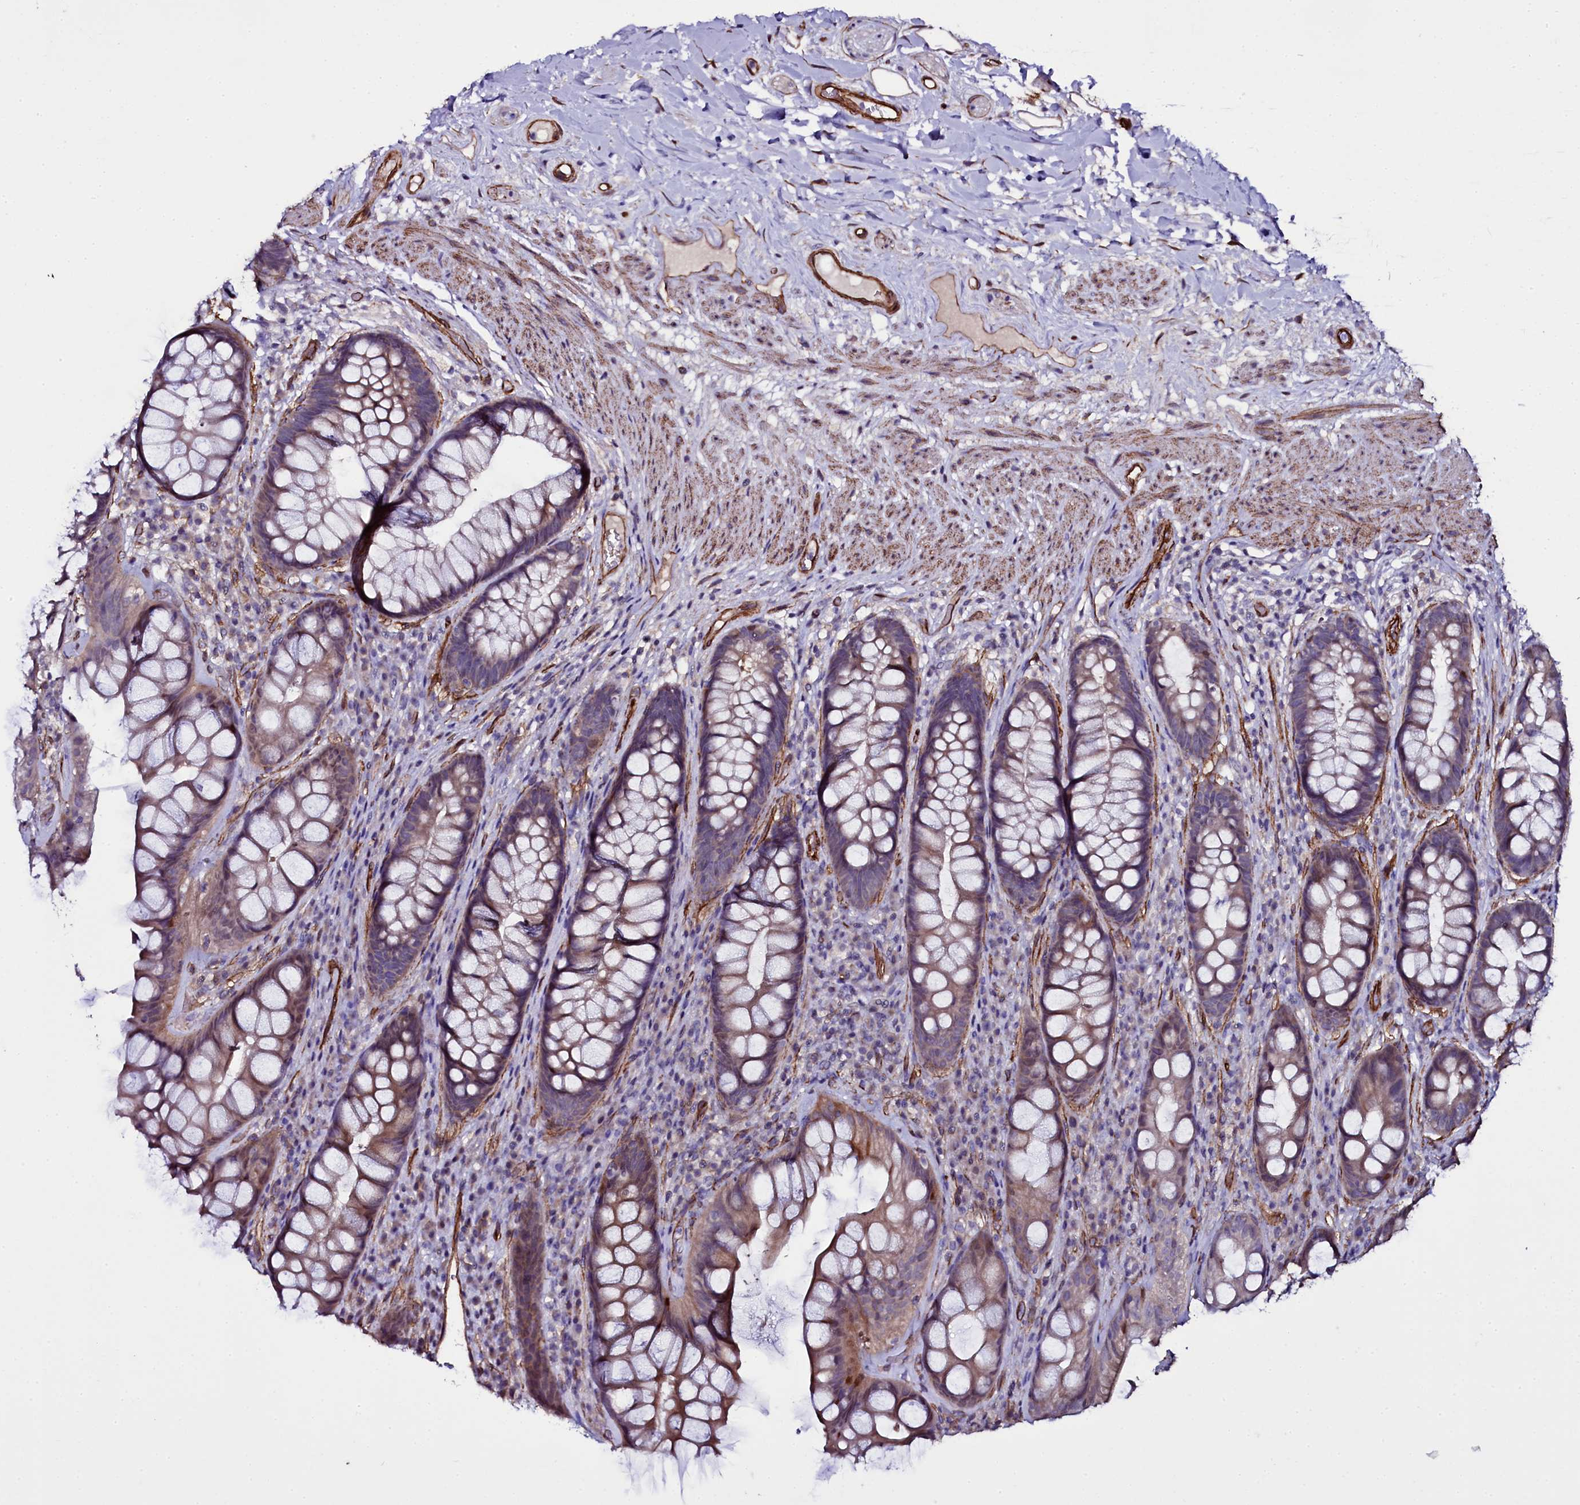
{"staining": {"intensity": "weak", "quantity": ">75%", "location": "cytoplasmic/membranous"}, "tissue": "rectum", "cell_type": "Glandular cells", "image_type": "normal", "snomed": [{"axis": "morphology", "description": "Normal tissue, NOS"}, {"axis": "topography", "description": "Rectum"}], "caption": "IHC (DAB) staining of normal human rectum shows weak cytoplasmic/membranous protein expression in approximately >75% of glandular cells. (IHC, brightfield microscopy, high magnification).", "gene": "MEX3C", "patient": {"sex": "male", "age": 74}}